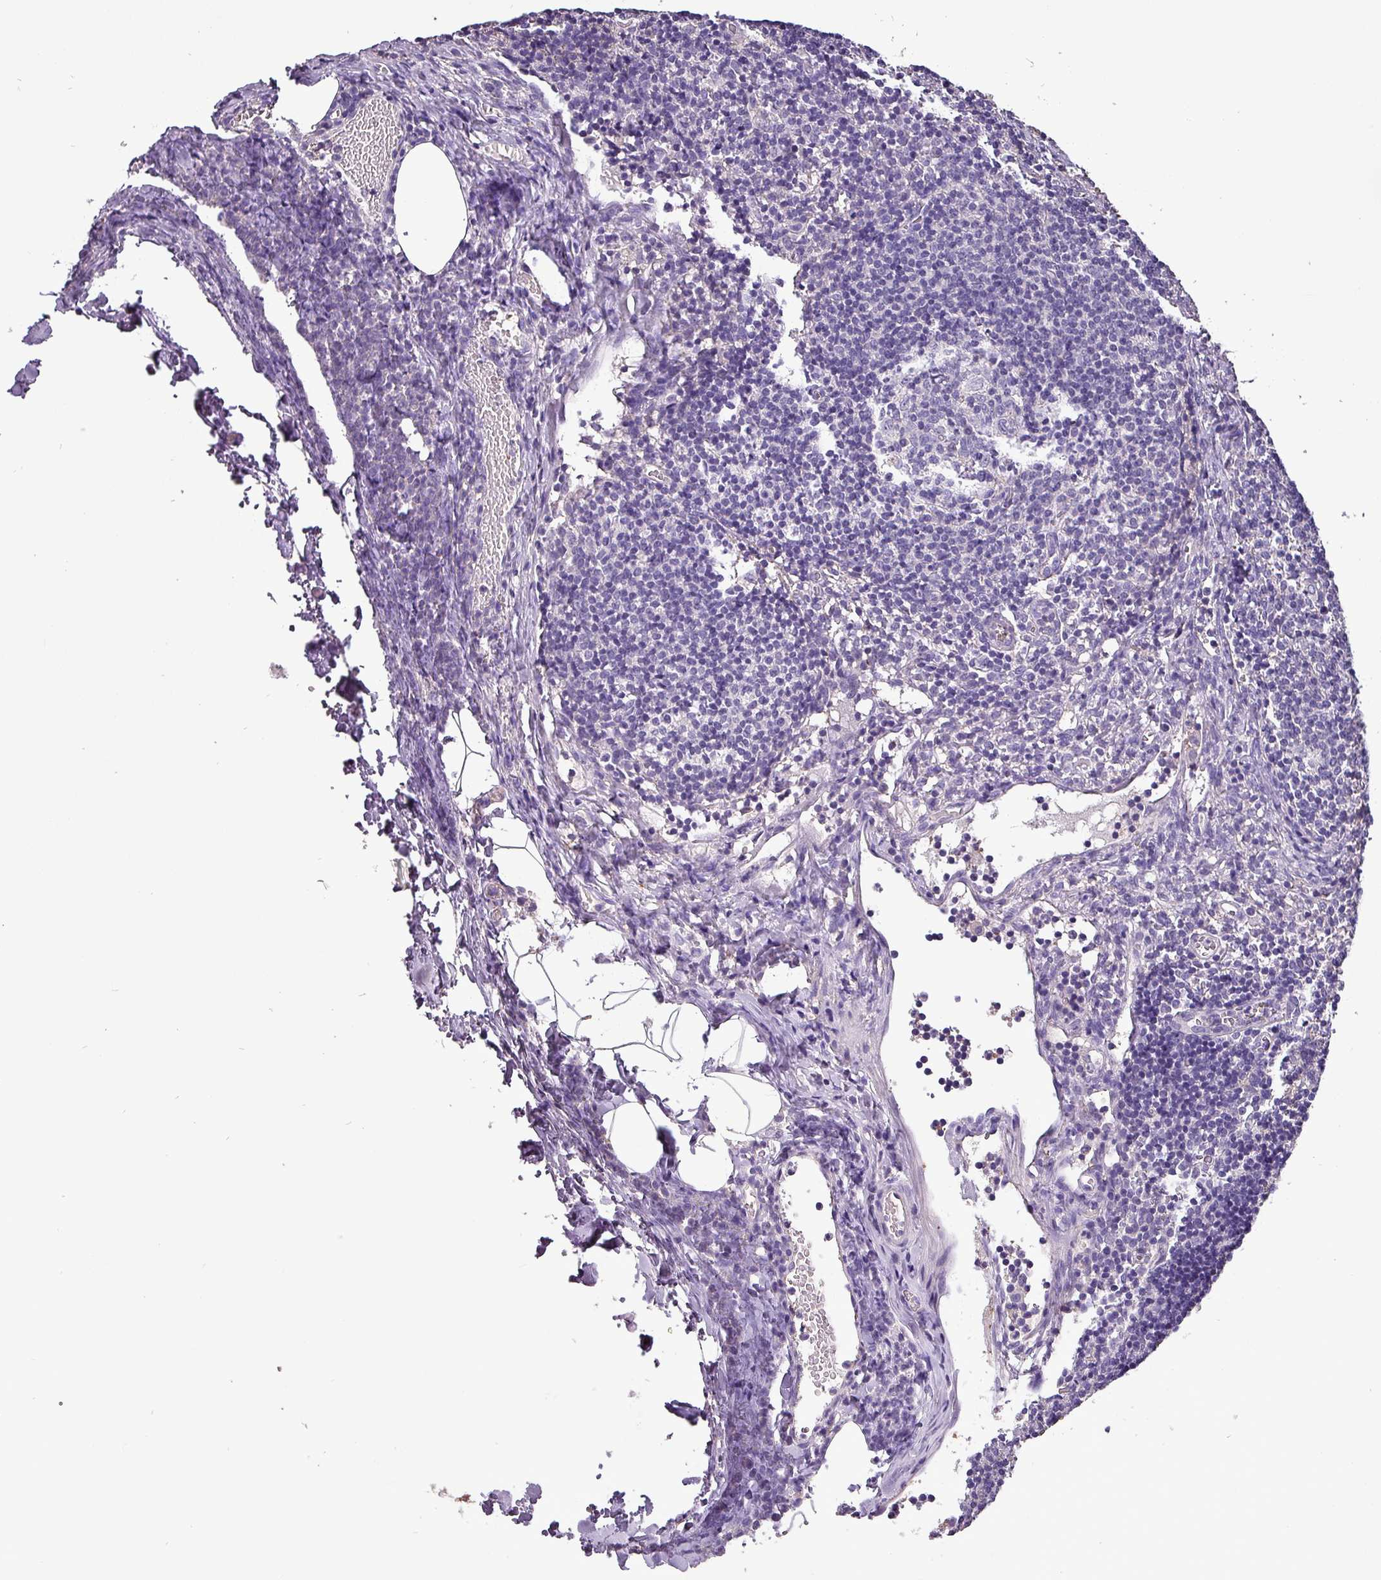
{"staining": {"intensity": "negative", "quantity": "none", "location": "none"}, "tissue": "lymph node", "cell_type": "Germinal center cells", "image_type": "normal", "snomed": [{"axis": "morphology", "description": "Normal tissue, NOS"}, {"axis": "topography", "description": "Lymph node"}], "caption": "This micrograph is of unremarkable lymph node stained with immunohistochemistry to label a protein in brown with the nuclei are counter-stained blue. There is no expression in germinal center cells. (Brightfield microscopy of DAB immunohistochemistry at high magnification).", "gene": "HTRA4", "patient": {"sex": "female", "age": 37}}